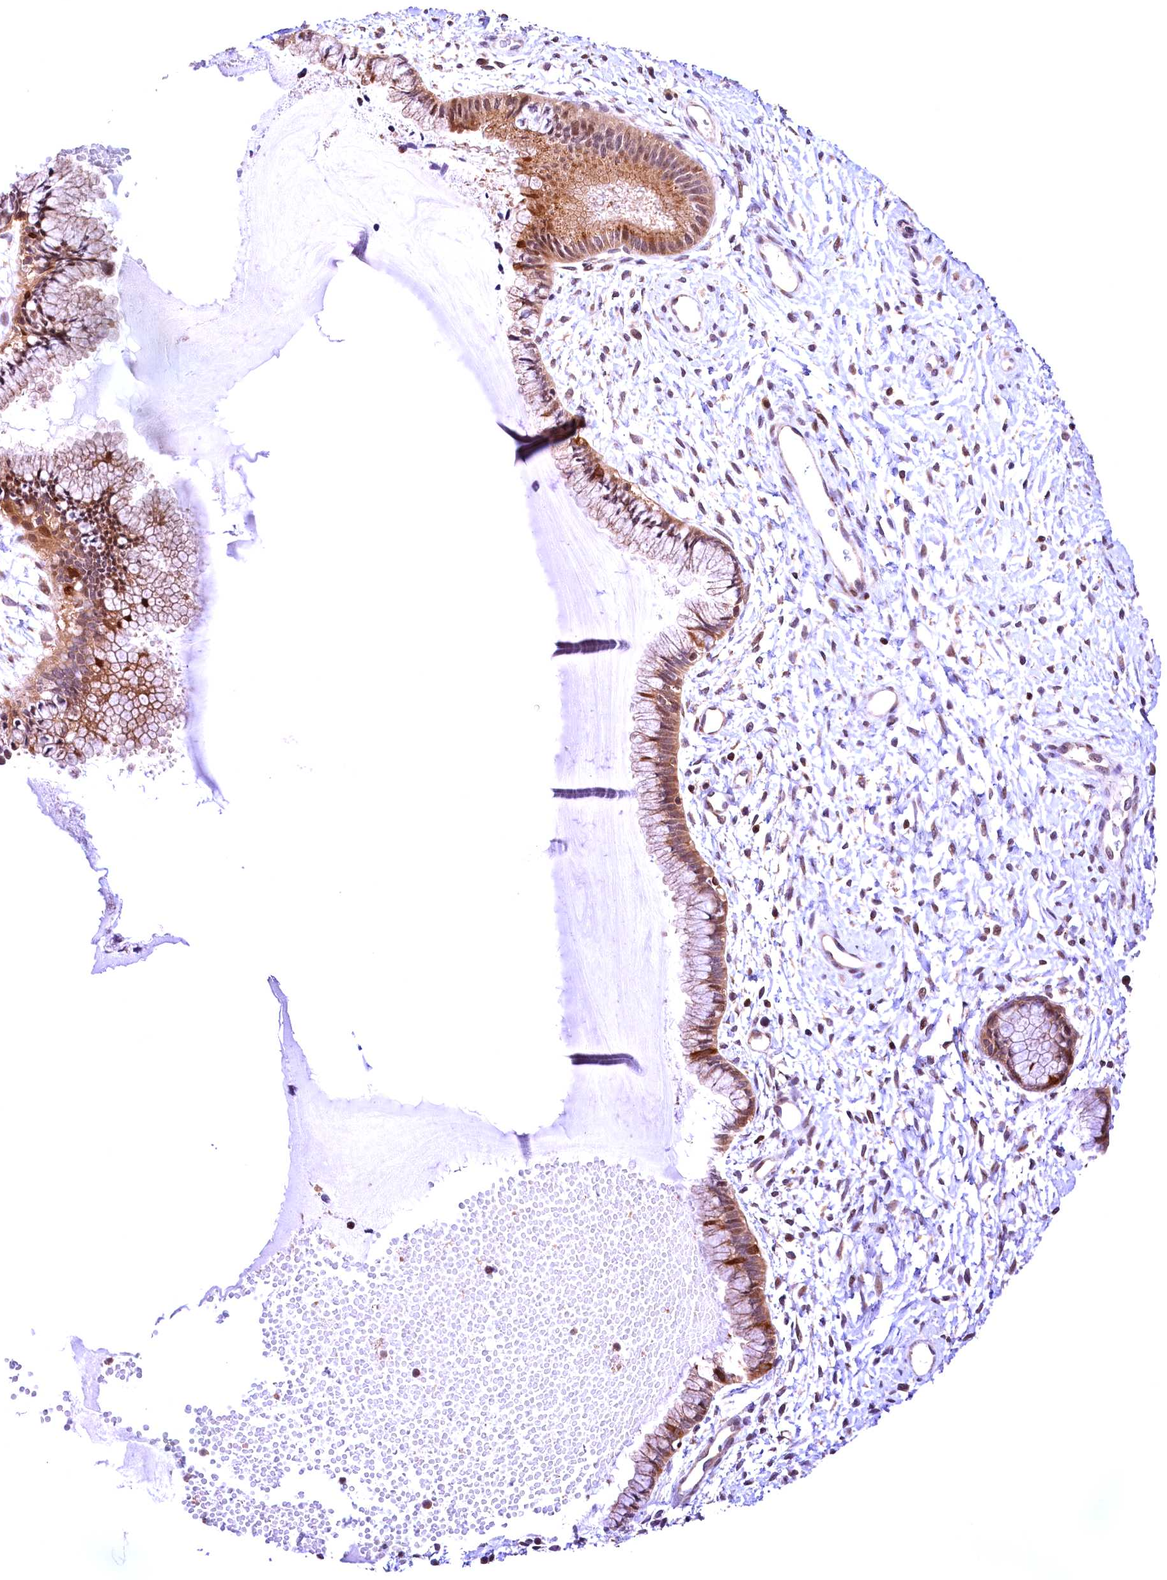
{"staining": {"intensity": "moderate", "quantity": ">75%", "location": "cytoplasmic/membranous,nuclear"}, "tissue": "cervix", "cell_type": "Glandular cells", "image_type": "normal", "snomed": [{"axis": "morphology", "description": "Normal tissue, NOS"}, {"axis": "topography", "description": "Cervix"}], "caption": "Unremarkable cervix was stained to show a protein in brown. There is medium levels of moderate cytoplasmic/membranous,nuclear positivity in about >75% of glandular cells. Nuclei are stained in blue.", "gene": "CHORDC1", "patient": {"sex": "female", "age": 42}}